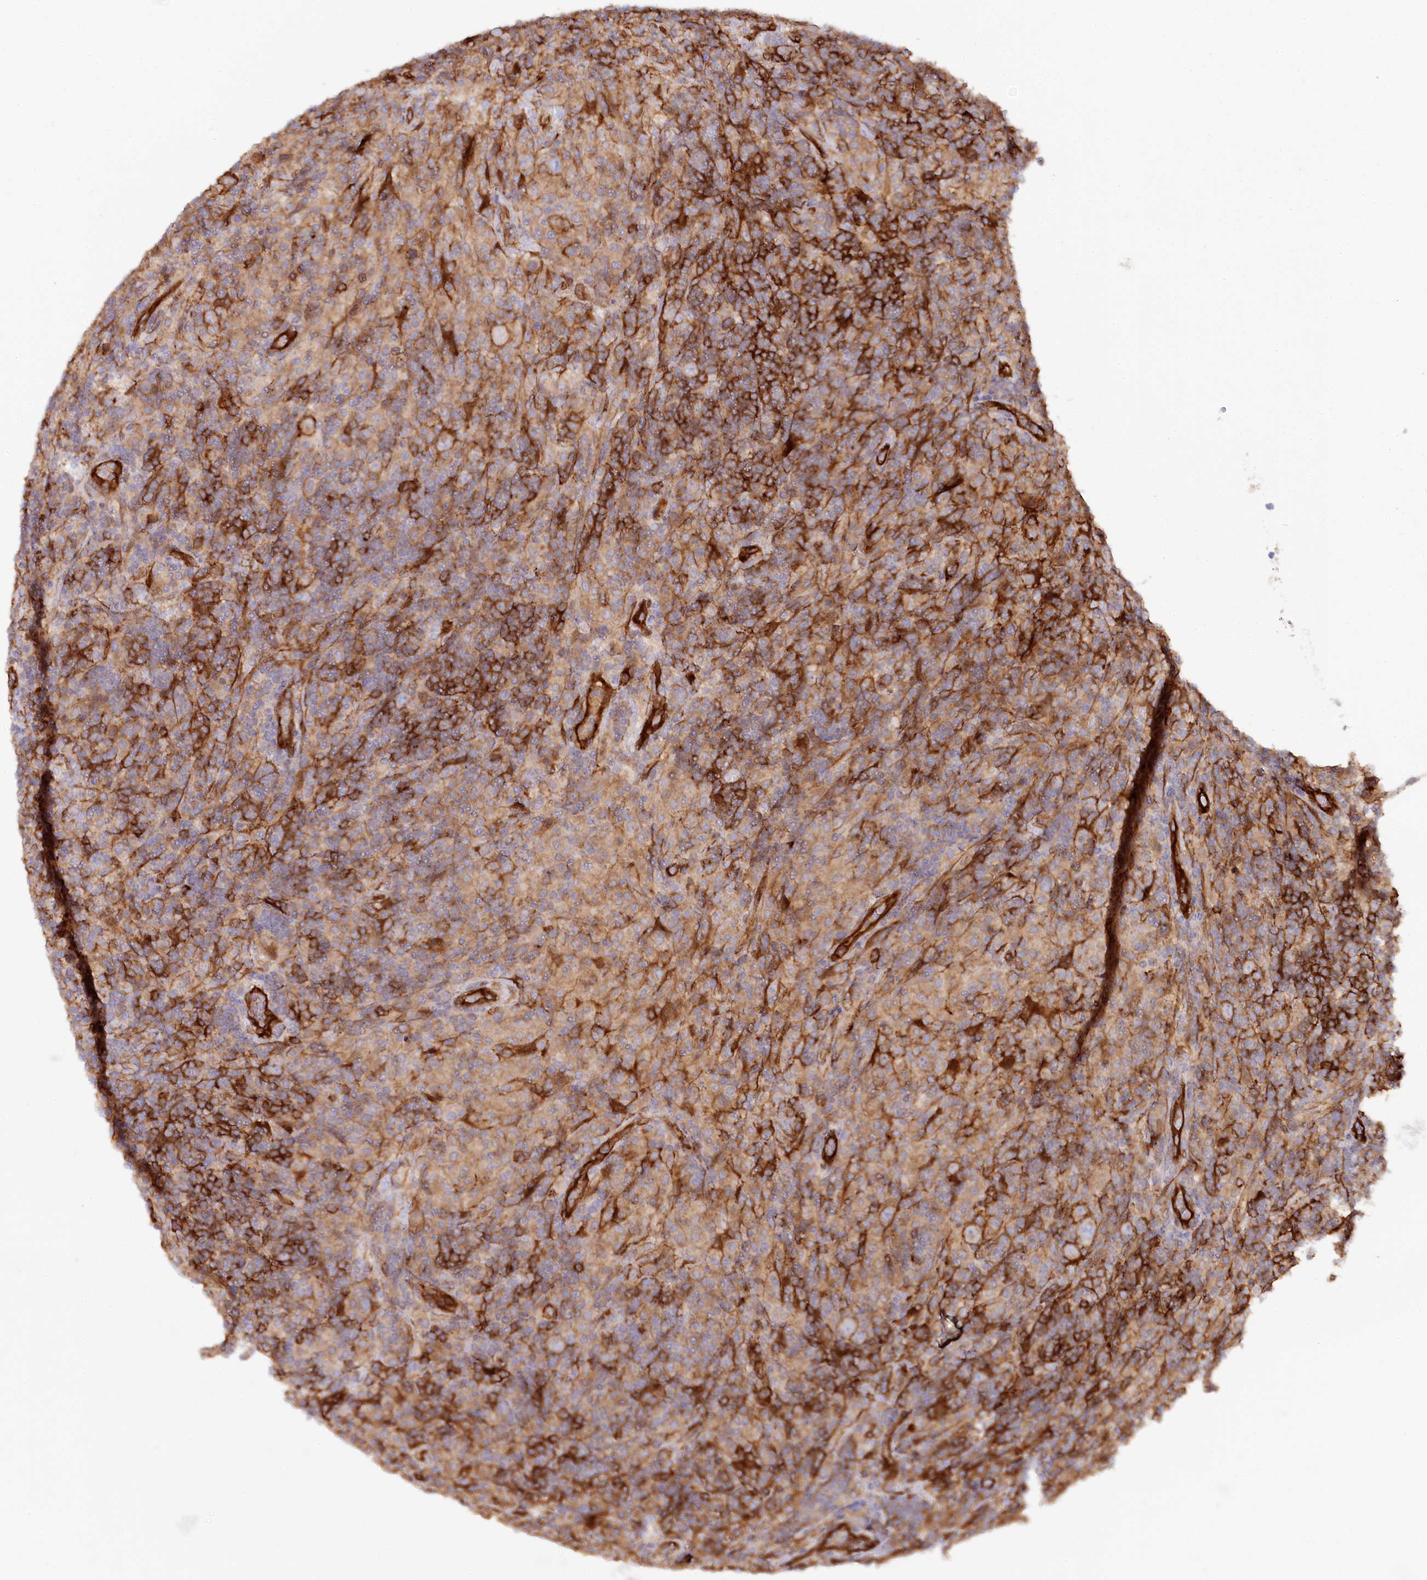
{"staining": {"intensity": "negative", "quantity": "none", "location": "none"}, "tissue": "lymphoma", "cell_type": "Tumor cells", "image_type": "cancer", "snomed": [{"axis": "morphology", "description": "Hodgkin's disease, NOS"}, {"axis": "topography", "description": "Lymph node"}], "caption": "This micrograph is of lymphoma stained with immunohistochemistry to label a protein in brown with the nuclei are counter-stained blue. There is no staining in tumor cells.", "gene": "RBP5", "patient": {"sex": "male", "age": 70}}